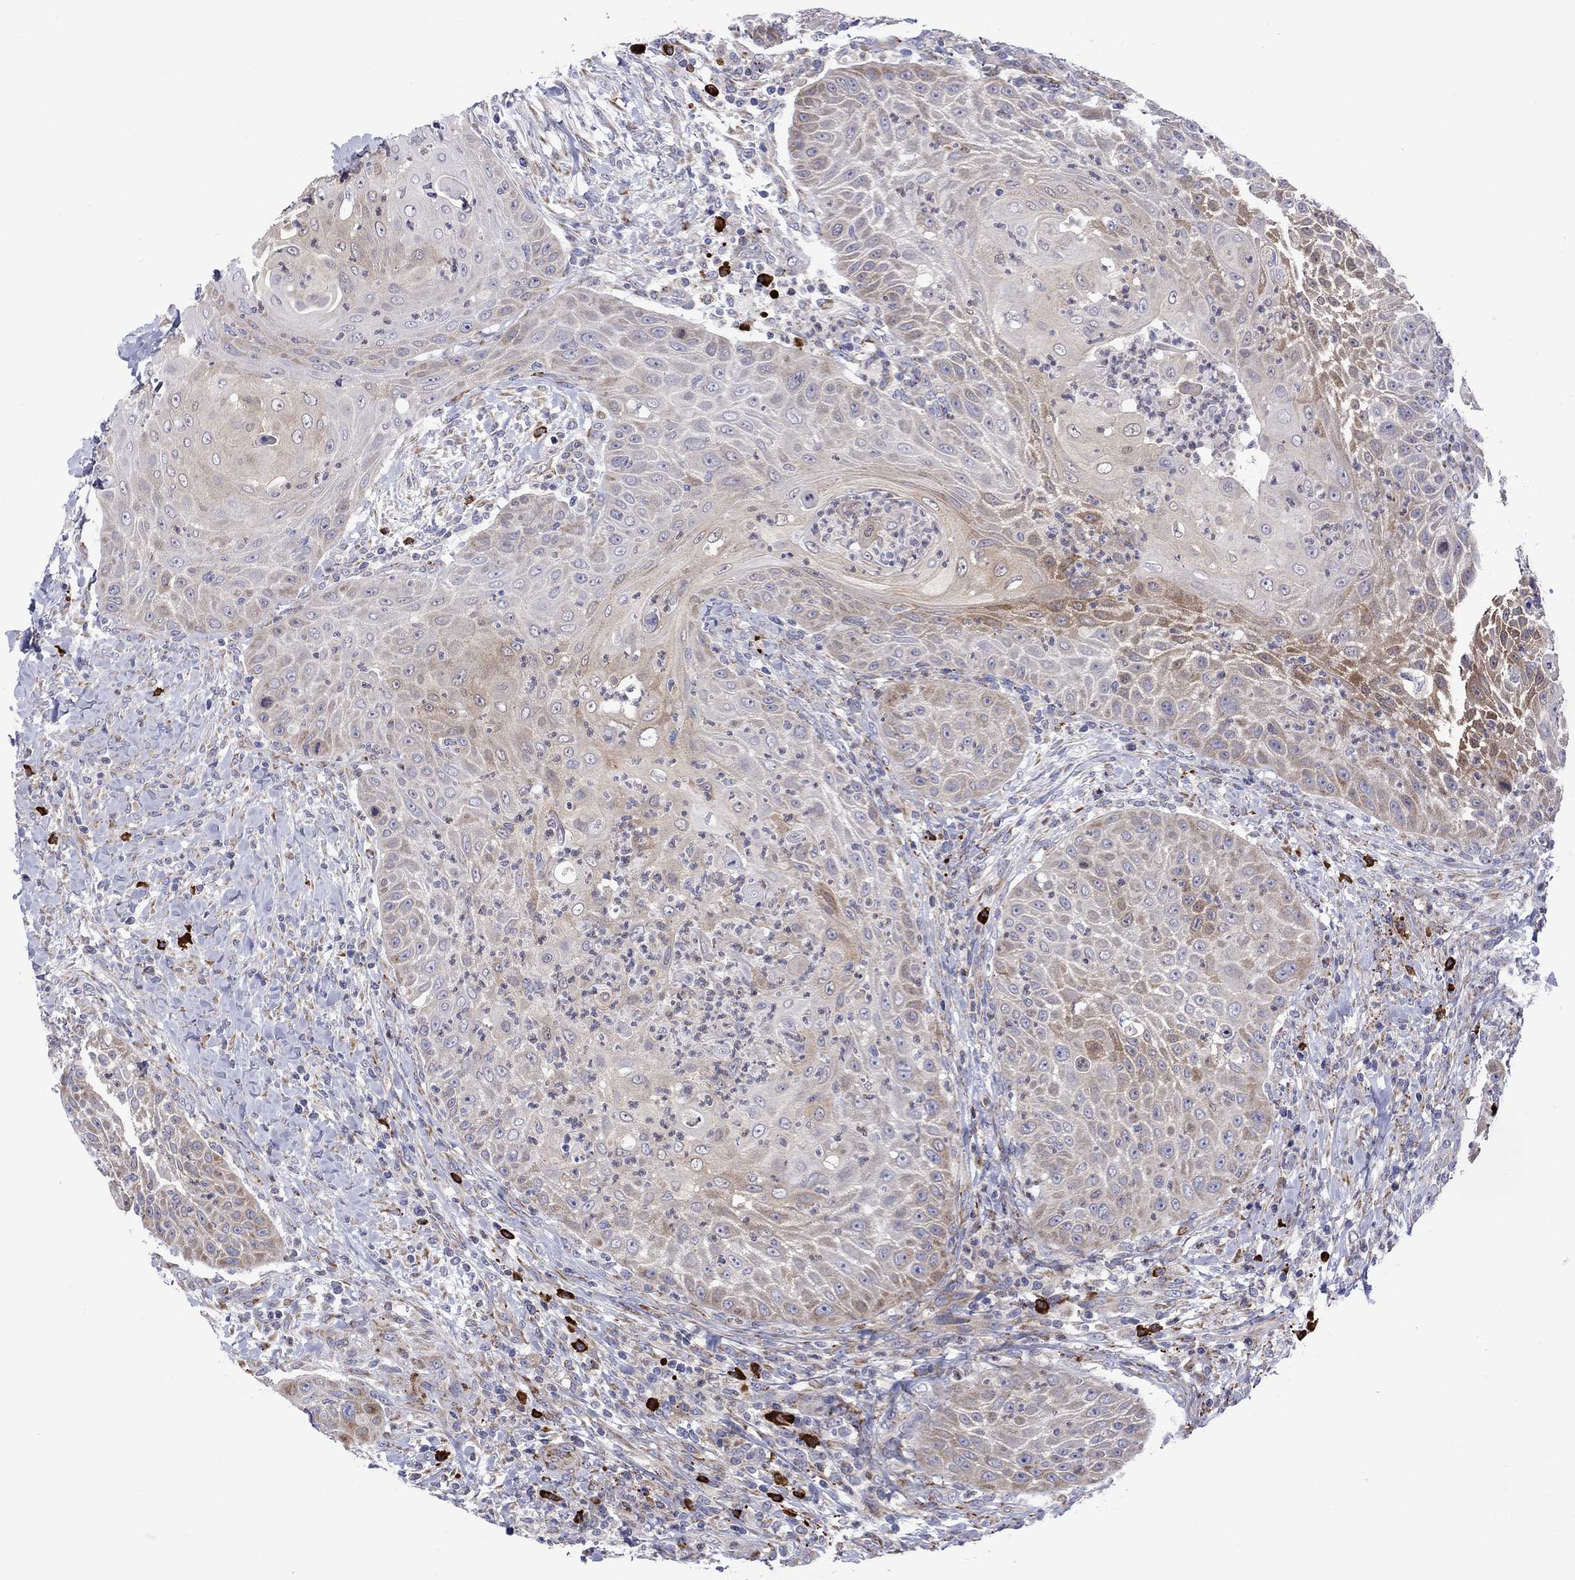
{"staining": {"intensity": "moderate", "quantity": "<25%", "location": "cytoplasmic/membranous"}, "tissue": "head and neck cancer", "cell_type": "Tumor cells", "image_type": "cancer", "snomed": [{"axis": "morphology", "description": "Squamous cell carcinoma, NOS"}, {"axis": "topography", "description": "Head-Neck"}], "caption": "This photomicrograph reveals head and neck cancer (squamous cell carcinoma) stained with immunohistochemistry (IHC) to label a protein in brown. The cytoplasmic/membranous of tumor cells show moderate positivity for the protein. Nuclei are counter-stained blue.", "gene": "ASNS", "patient": {"sex": "male", "age": 69}}